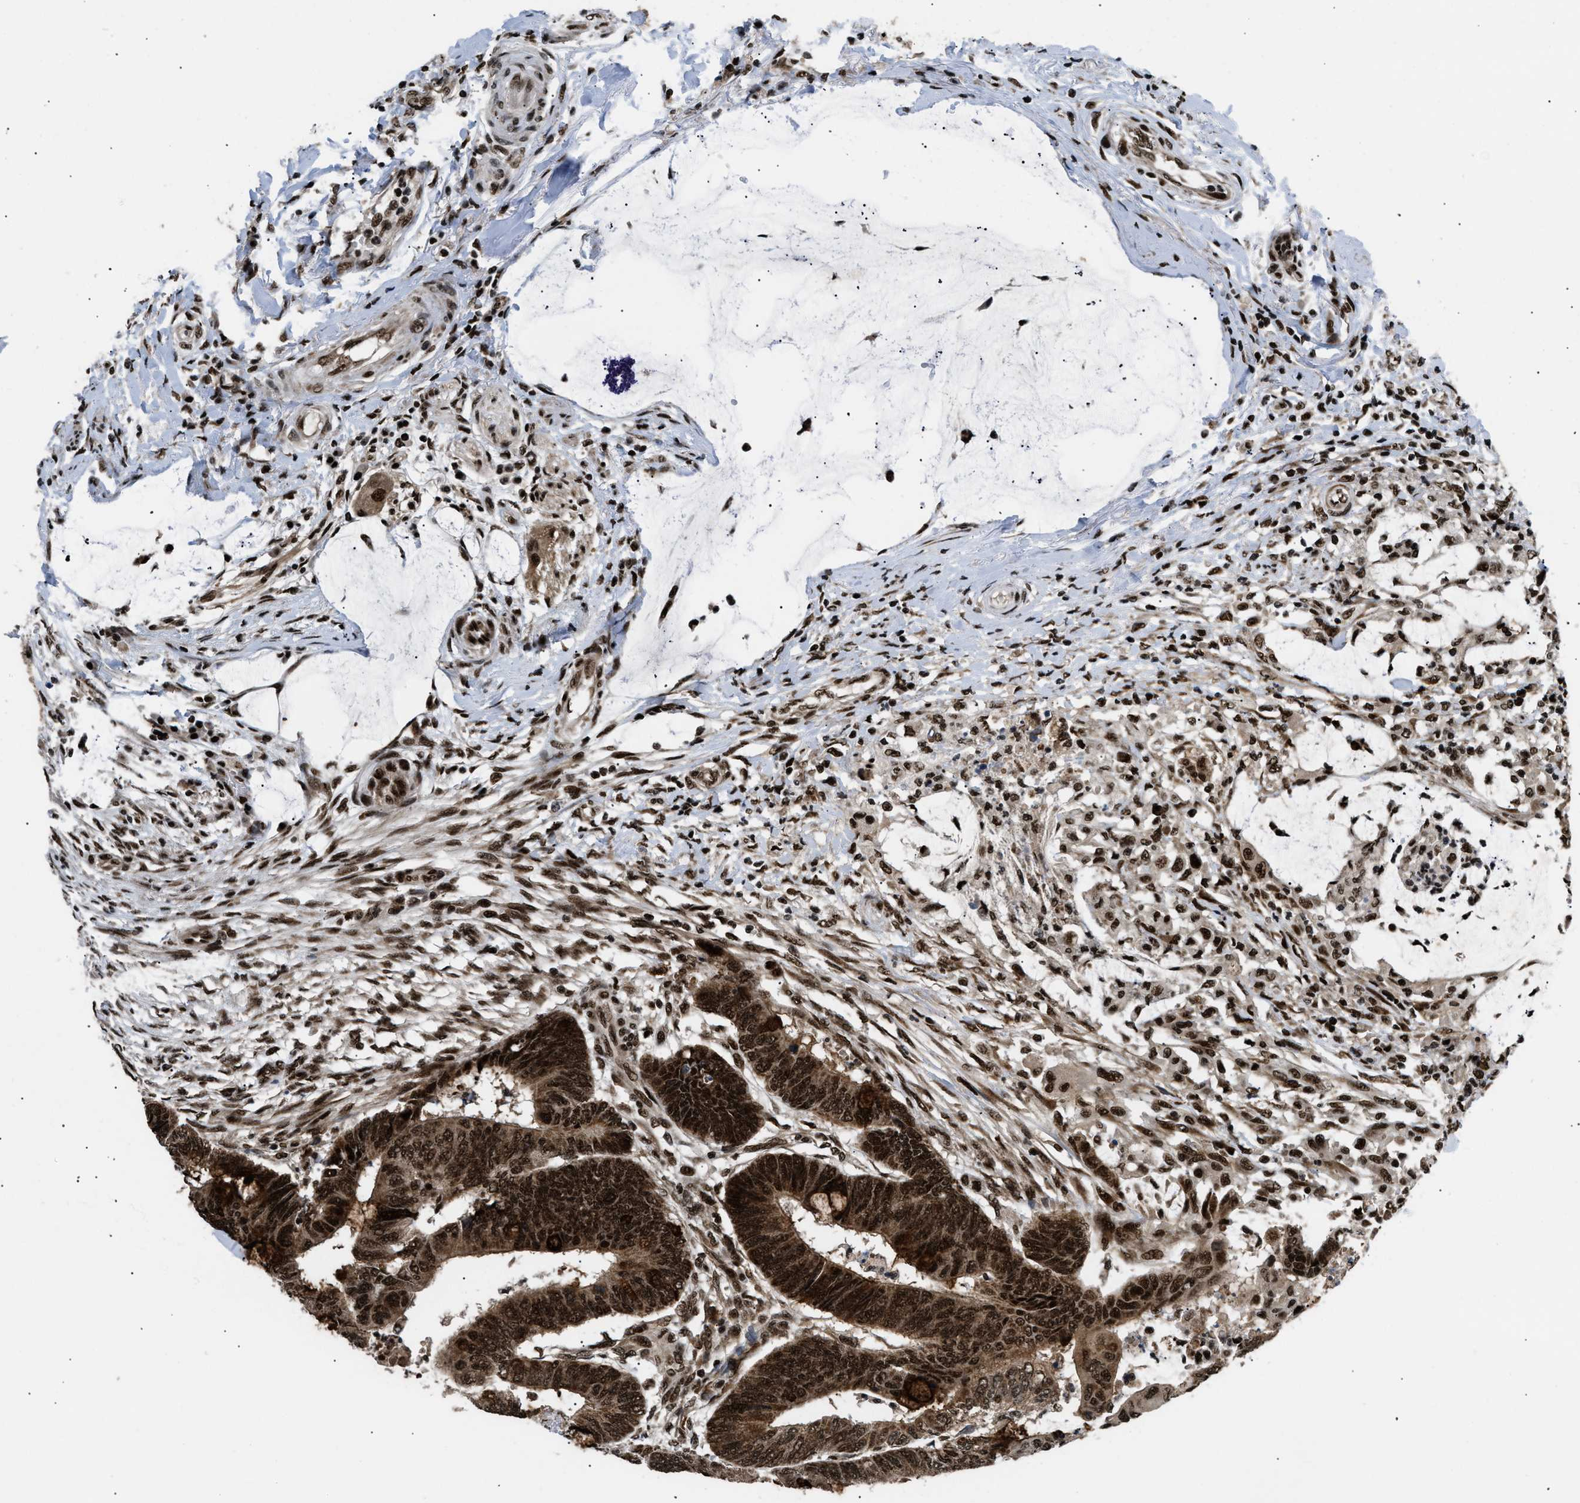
{"staining": {"intensity": "strong", "quantity": ">75%", "location": "cytoplasmic/membranous,nuclear"}, "tissue": "colorectal cancer", "cell_type": "Tumor cells", "image_type": "cancer", "snomed": [{"axis": "morphology", "description": "Normal tissue, NOS"}, {"axis": "morphology", "description": "Adenocarcinoma, NOS"}, {"axis": "topography", "description": "Rectum"}, {"axis": "topography", "description": "Peripheral nerve tissue"}], "caption": "A brown stain highlights strong cytoplasmic/membranous and nuclear staining of a protein in human colorectal adenocarcinoma tumor cells. Ihc stains the protein of interest in brown and the nuclei are stained blue.", "gene": "RBM5", "patient": {"sex": "male", "age": 92}}